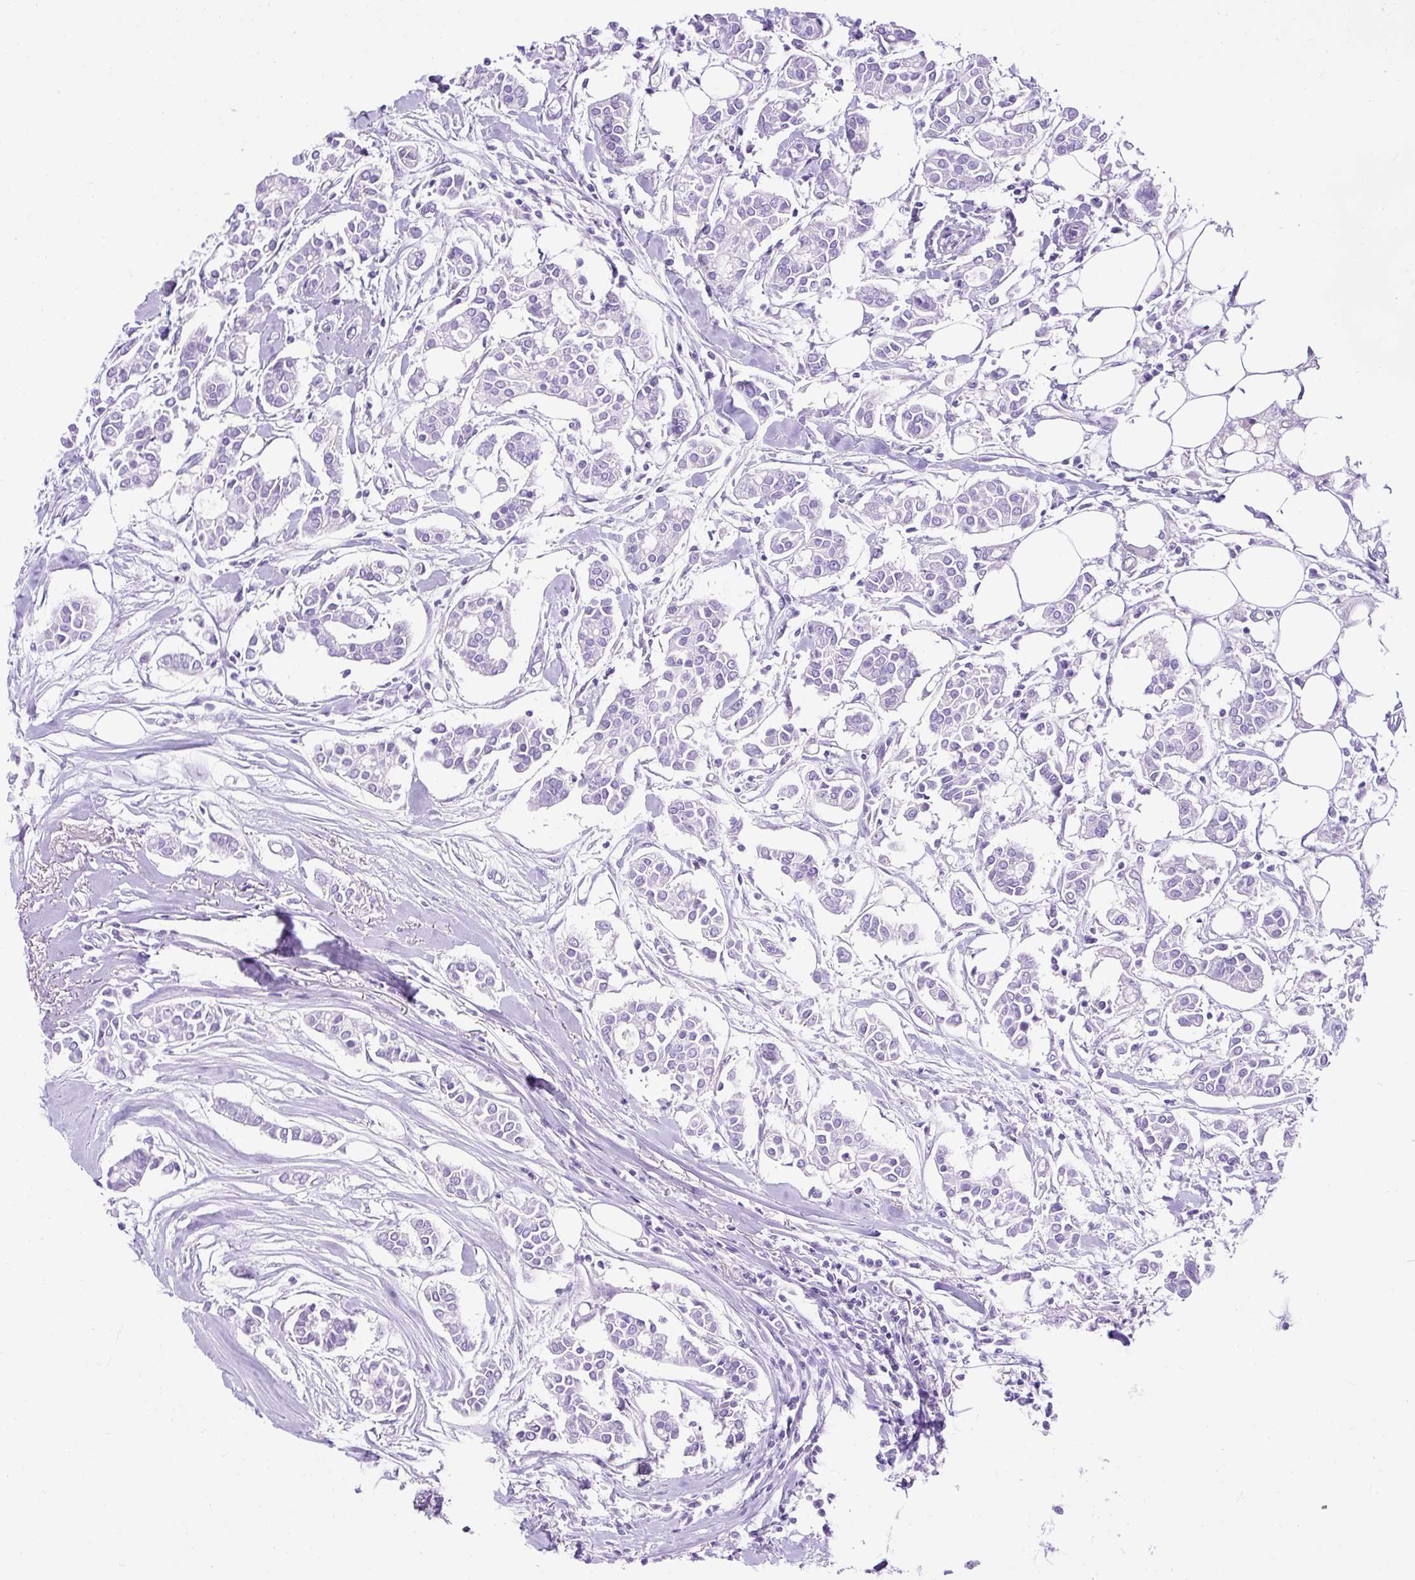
{"staining": {"intensity": "negative", "quantity": "none", "location": "none"}, "tissue": "breast cancer", "cell_type": "Tumor cells", "image_type": "cancer", "snomed": [{"axis": "morphology", "description": "Duct carcinoma"}, {"axis": "topography", "description": "Breast"}], "caption": "Human breast cancer stained for a protein using immunohistochemistry demonstrates no expression in tumor cells.", "gene": "KRT12", "patient": {"sex": "female", "age": 84}}